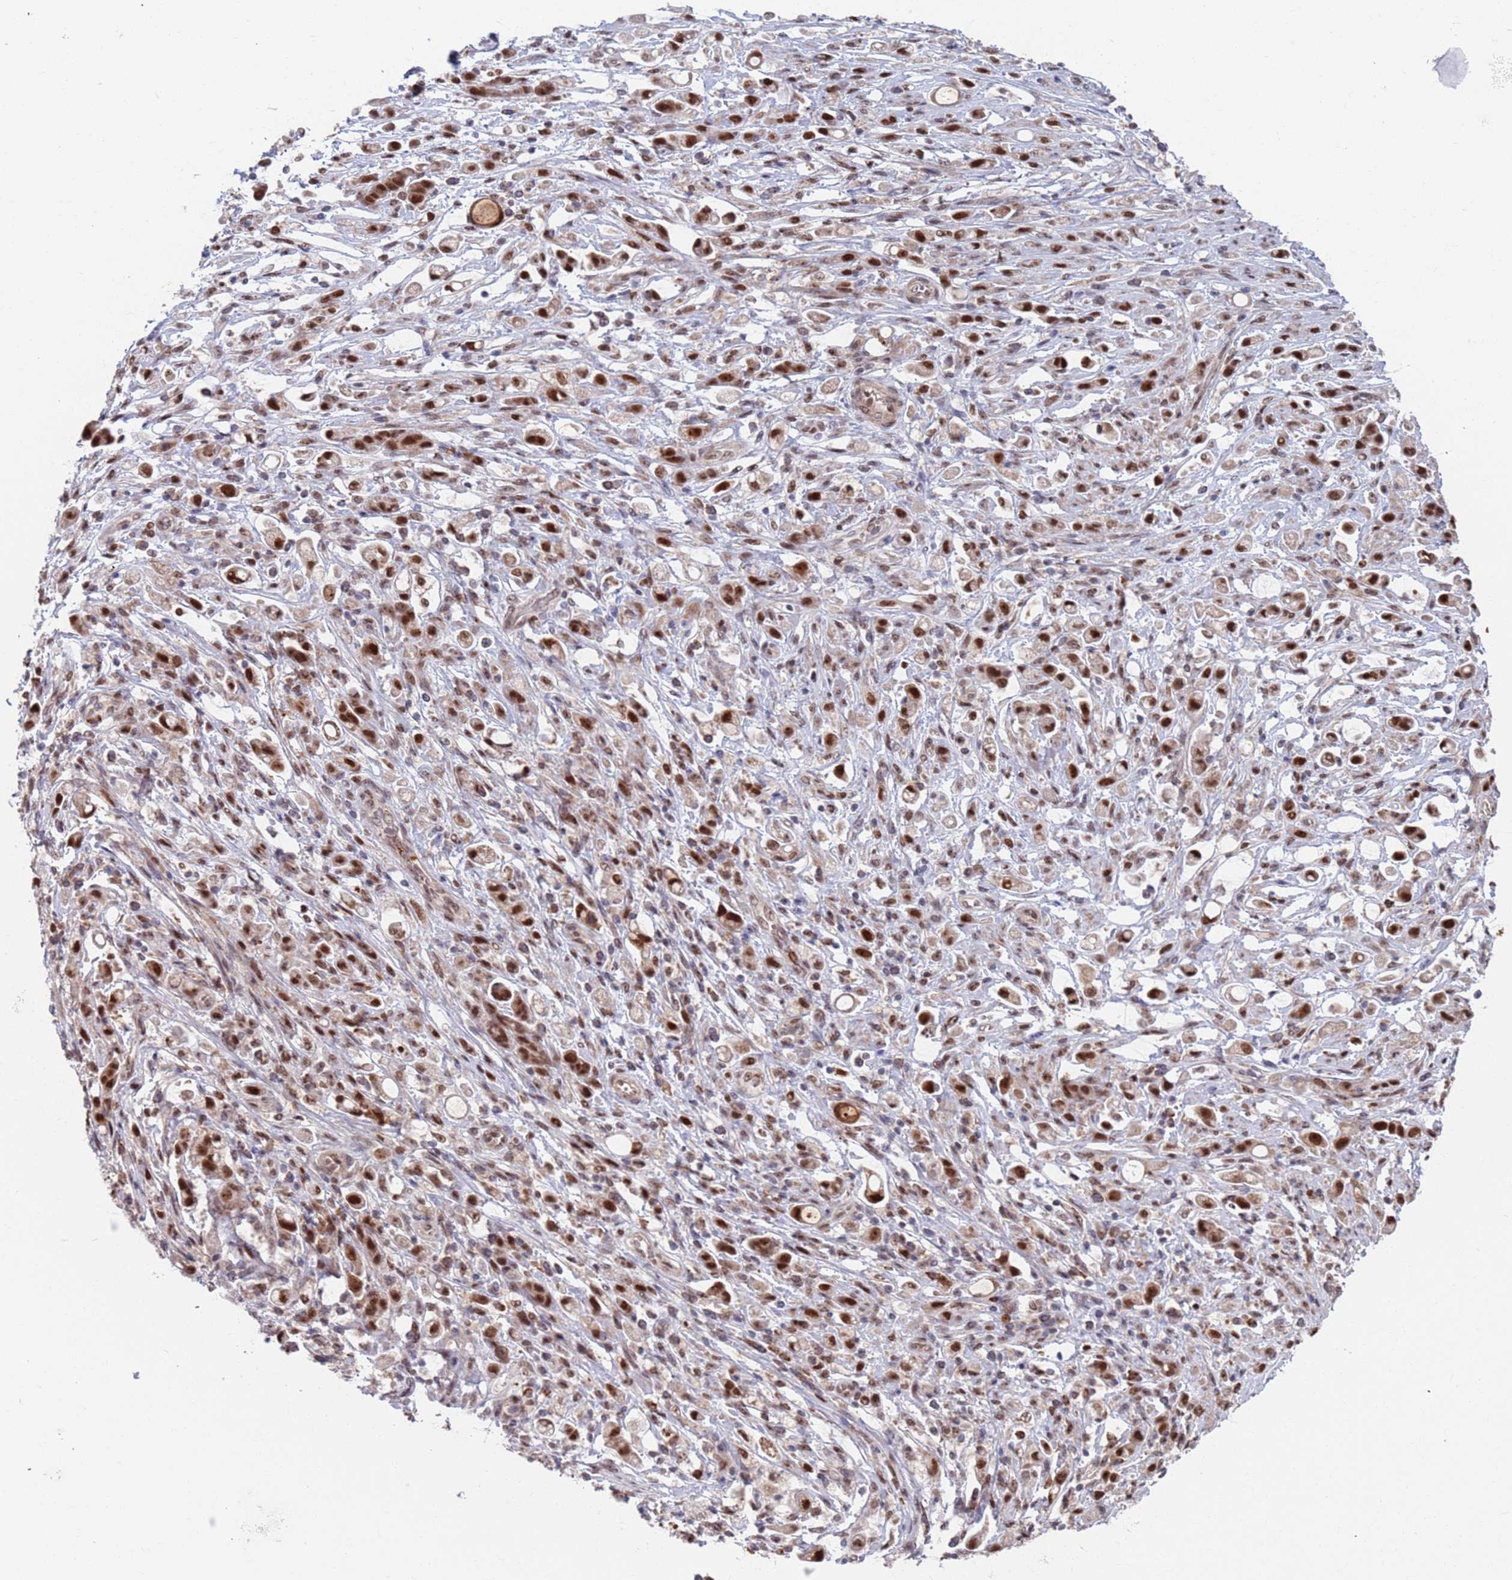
{"staining": {"intensity": "strong", "quantity": ">75%", "location": "nuclear"}, "tissue": "stomach cancer", "cell_type": "Tumor cells", "image_type": "cancer", "snomed": [{"axis": "morphology", "description": "Adenocarcinoma, NOS"}, {"axis": "topography", "description": "Stomach"}], "caption": "Adenocarcinoma (stomach) was stained to show a protein in brown. There is high levels of strong nuclear positivity in about >75% of tumor cells. The protein is shown in brown color, while the nuclei are stained blue.", "gene": "RPP25", "patient": {"sex": "female", "age": 60}}